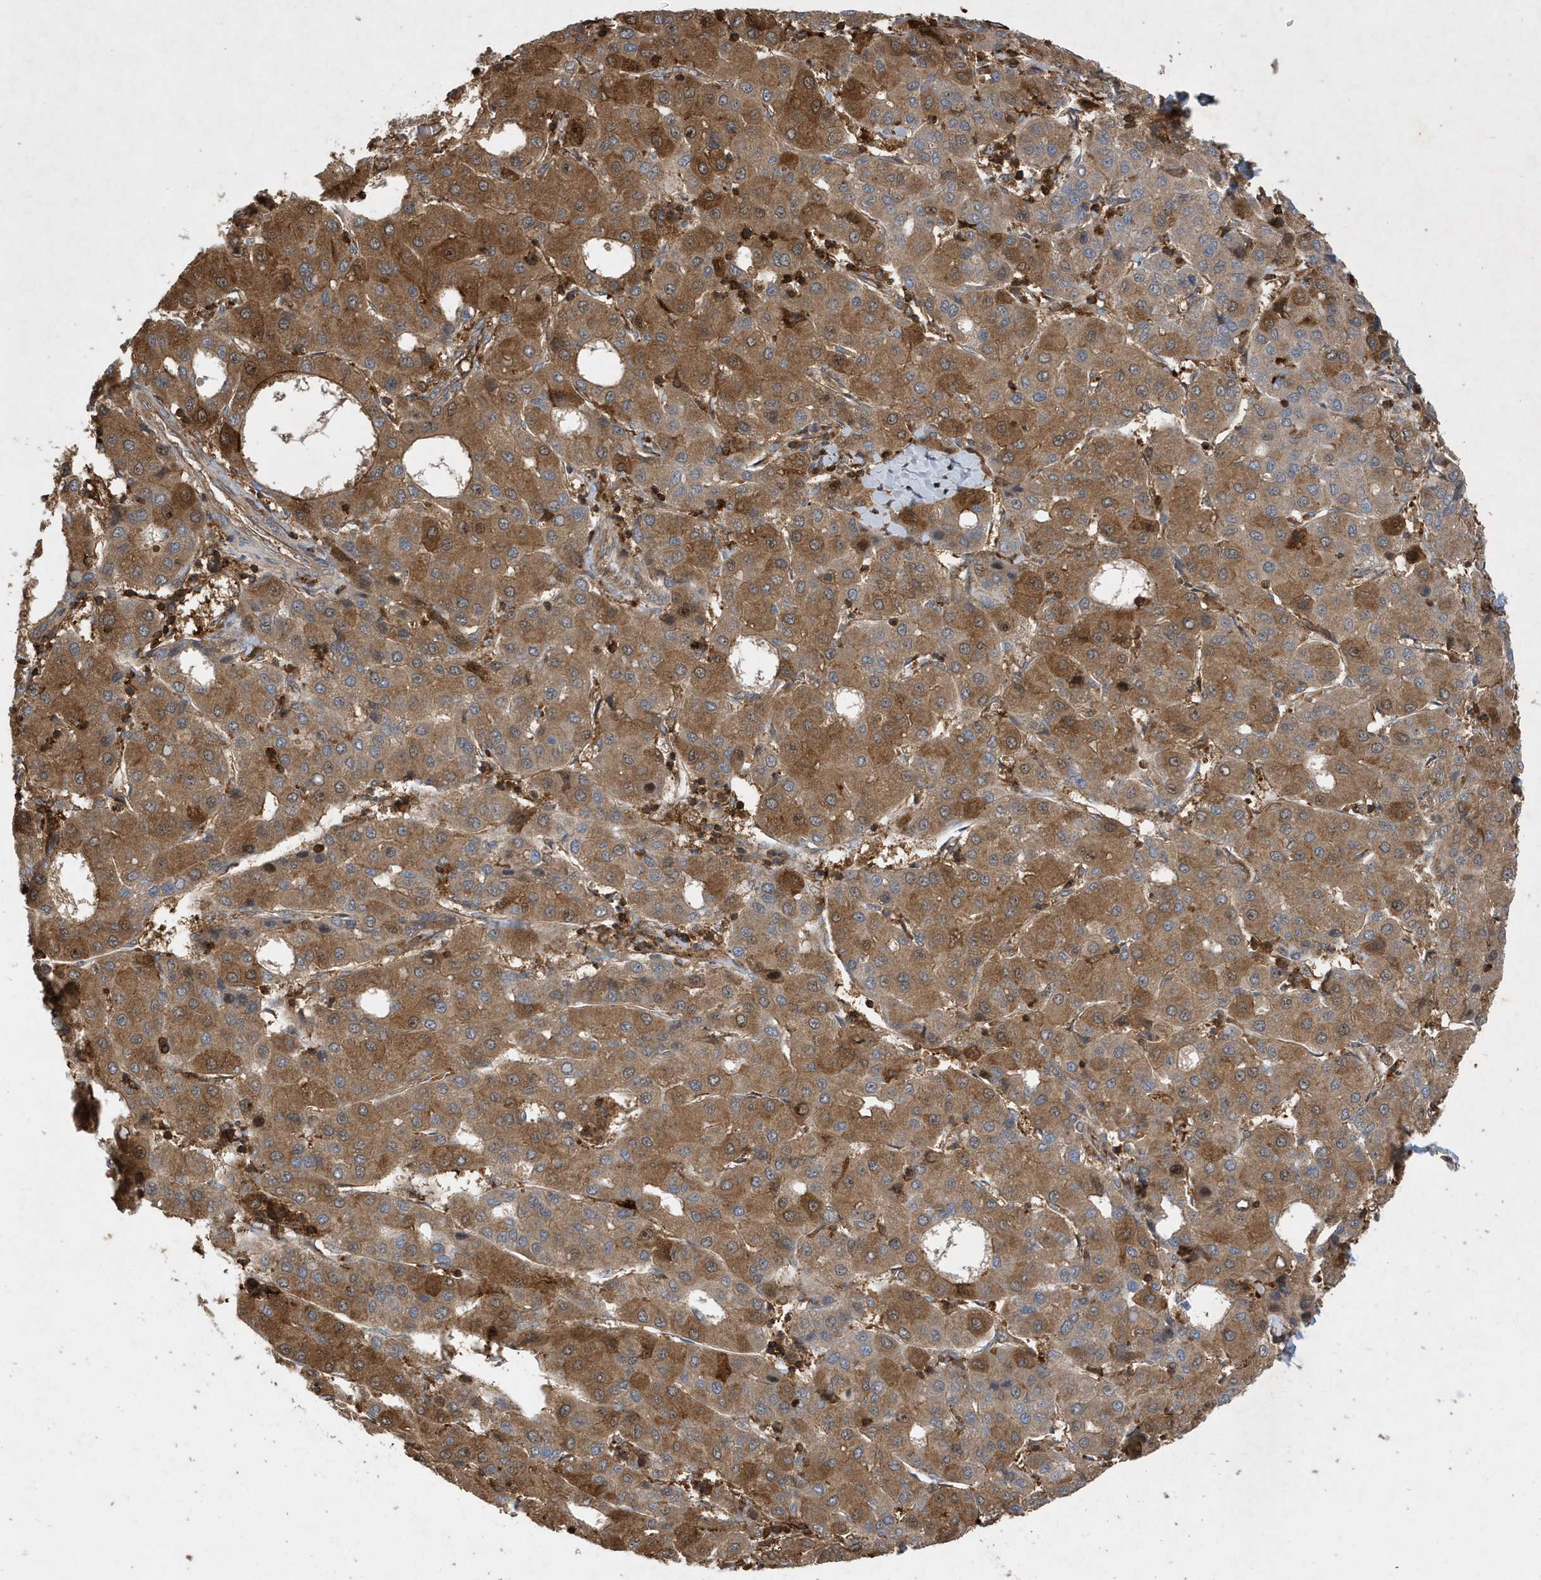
{"staining": {"intensity": "strong", "quantity": ">75%", "location": "cytoplasmic/membranous,nuclear"}, "tissue": "liver cancer", "cell_type": "Tumor cells", "image_type": "cancer", "snomed": [{"axis": "morphology", "description": "Carcinoma, Hepatocellular, NOS"}, {"axis": "topography", "description": "Liver"}], "caption": "Liver cancer stained with DAB IHC exhibits high levels of strong cytoplasmic/membranous and nuclear expression in approximately >75% of tumor cells. (DAB IHC, brown staining for protein, blue staining for nuclei).", "gene": "LAPTM4A", "patient": {"sex": "male", "age": 65}}